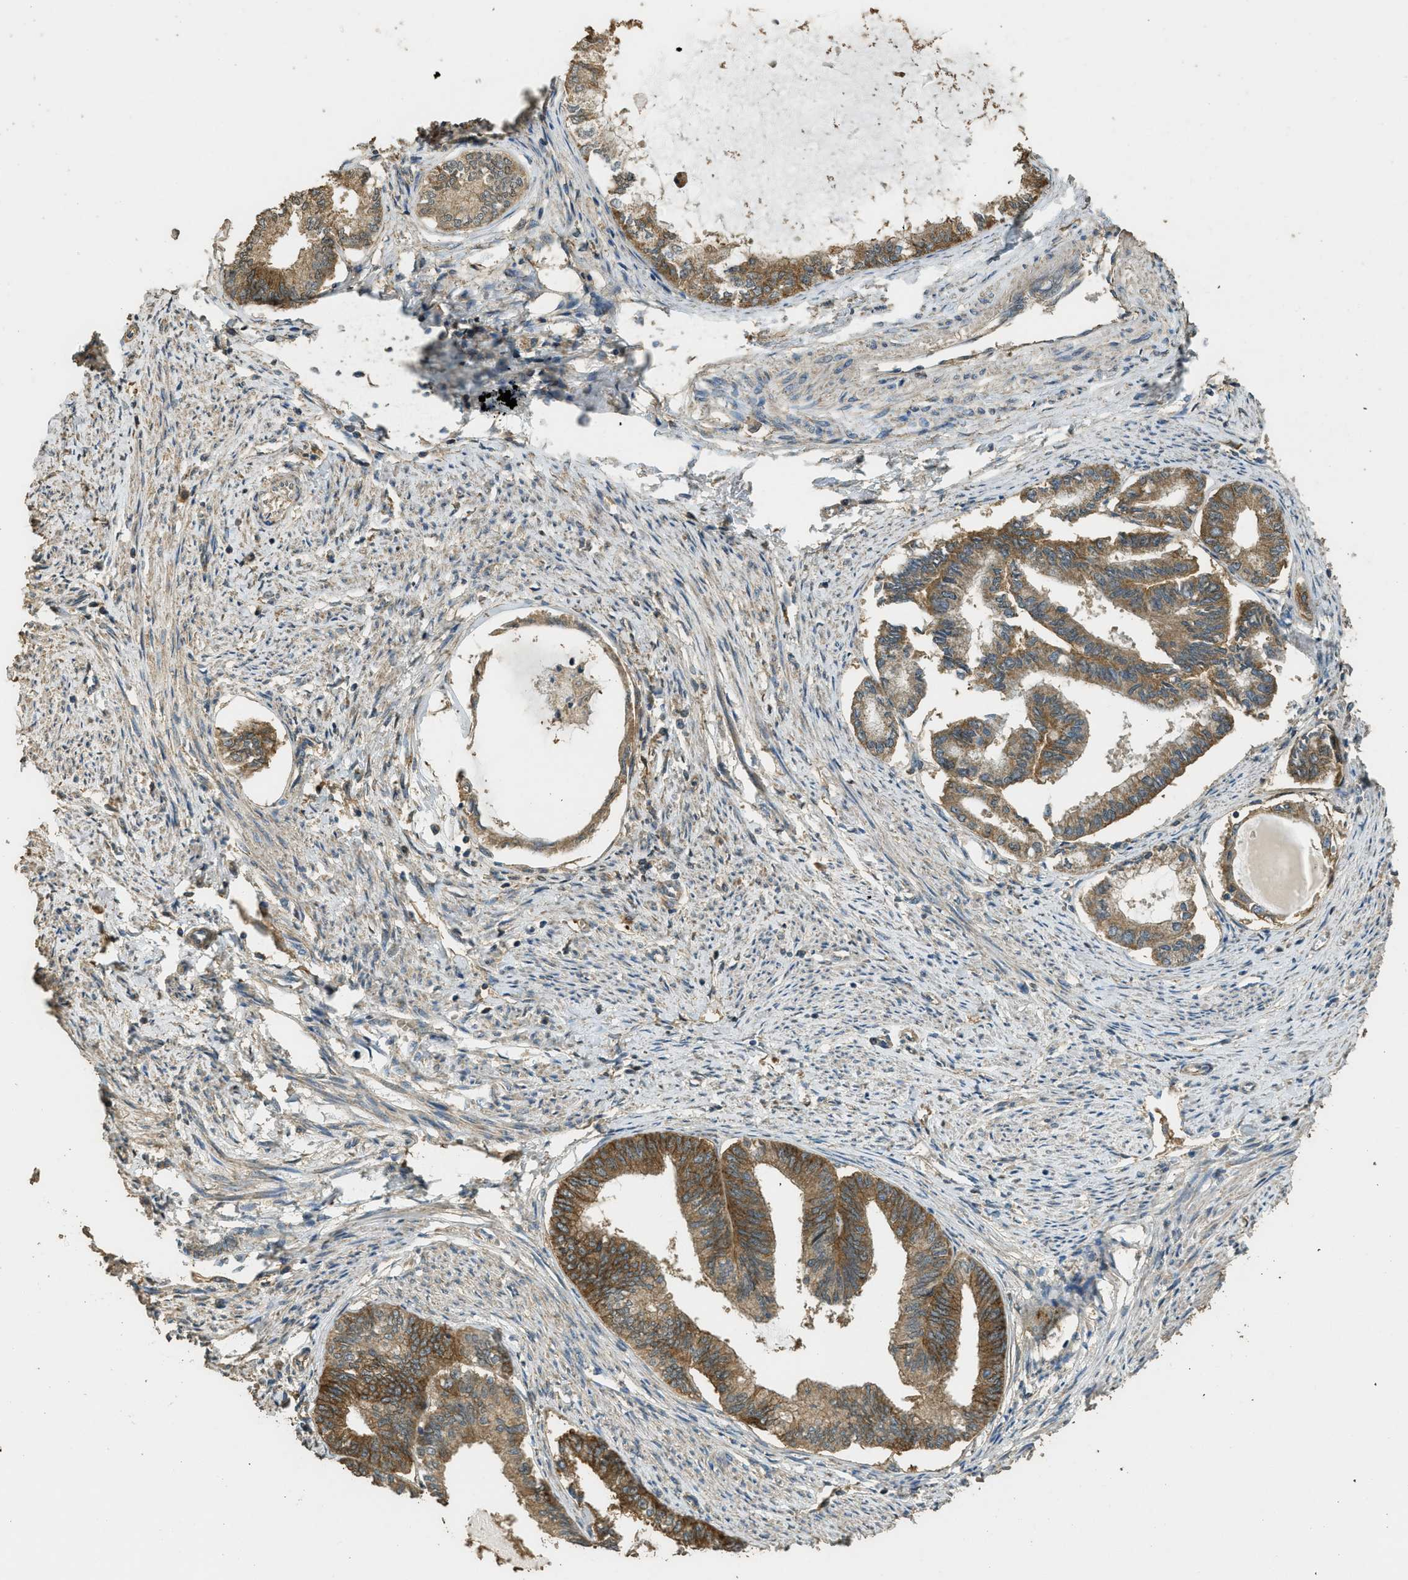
{"staining": {"intensity": "moderate", "quantity": ">75%", "location": "cytoplasmic/membranous"}, "tissue": "endometrial cancer", "cell_type": "Tumor cells", "image_type": "cancer", "snomed": [{"axis": "morphology", "description": "Adenocarcinoma, NOS"}, {"axis": "topography", "description": "Endometrium"}], "caption": "This image demonstrates adenocarcinoma (endometrial) stained with immunohistochemistry to label a protein in brown. The cytoplasmic/membranous of tumor cells show moderate positivity for the protein. Nuclei are counter-stained blue.", "gene": "CD276", "patient": {"sex": "female", "age": 86}}